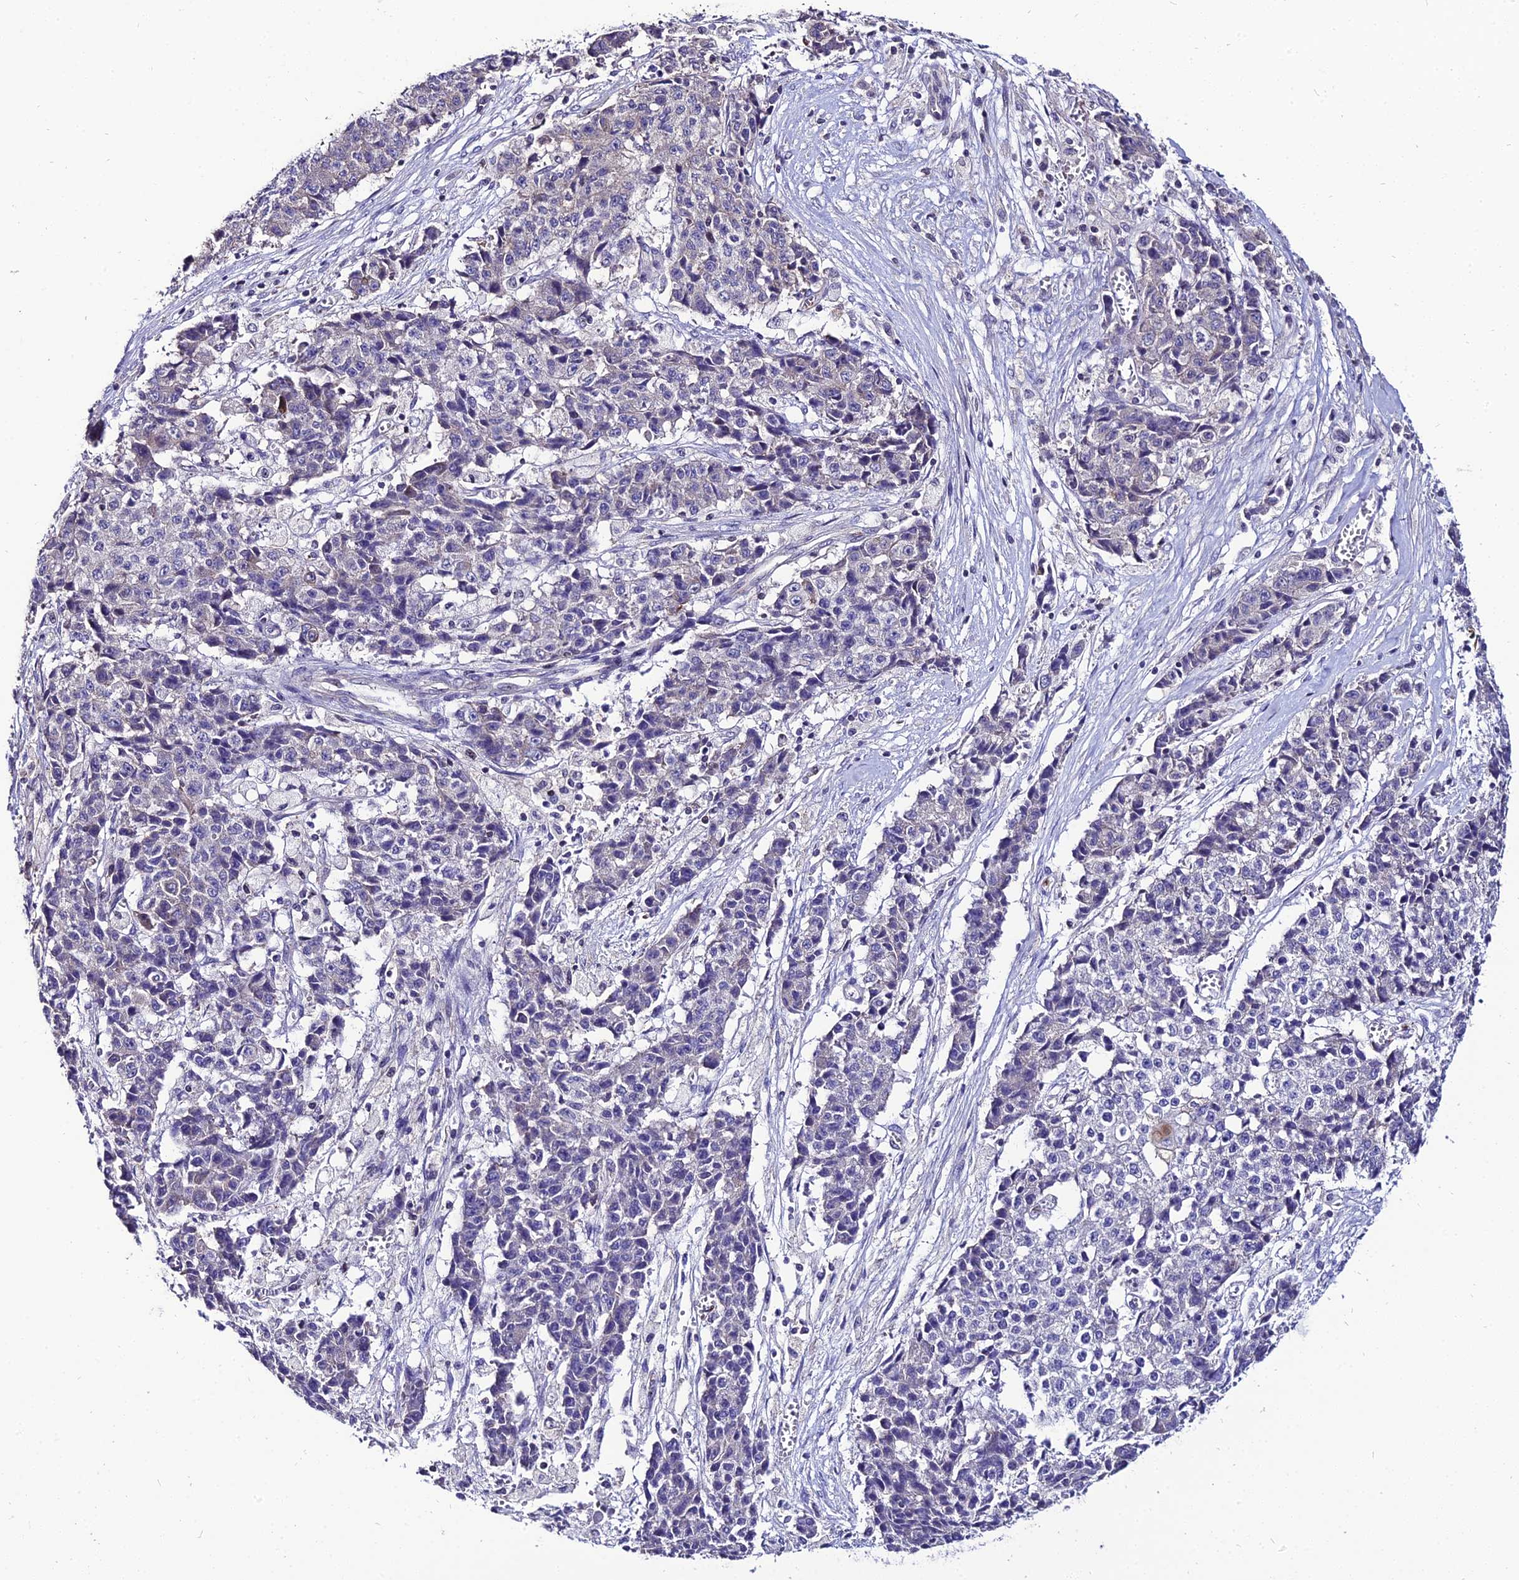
{"staining": {"intensity": "negative", "quantity": "none", "location": "none"}, "tissue": "ovarian cancer", "cell_type": "Tumor cells", "image_type": "cancer", "snomed": [{"axis": "morphology", "description": "Carcinoma, endometroid"}, {"axis": "topography", "description": "Ovary"}], "caption": "Image shows no protein expression in tumor cells of ovarian cancer tissue.", "gene": "SHQ1", "patient": {"sex": "female", "age": 42}}